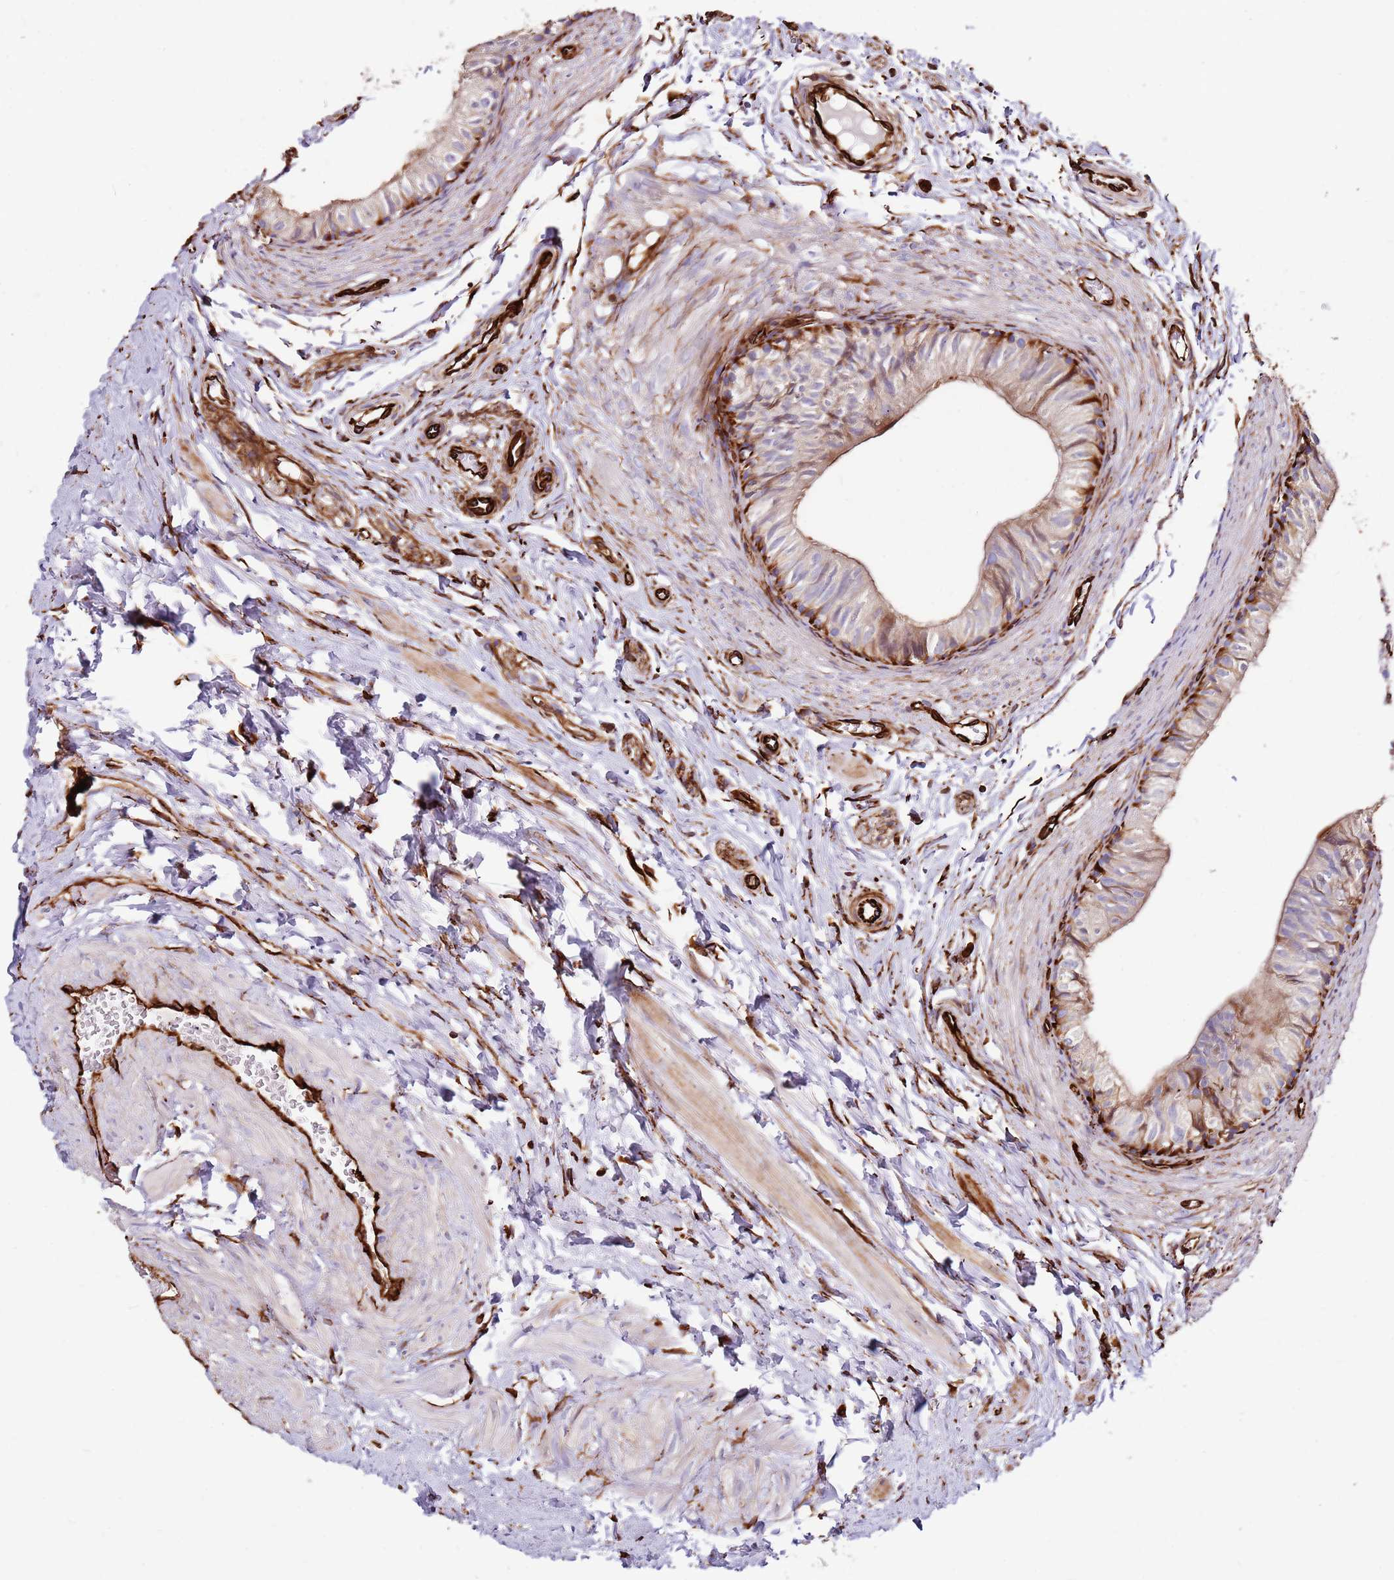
{"staining": {"intensity": "moderate", "quantity": "25%-75%", "location": "cytoplasmic/membranous"}, "tissue": "epididymis", "cell_type": "Glandular cells", "image_type": "normal", "snomed": [{"axis": "morphology", "description": "Normal tissue, NOS"}, {"axis": "topography", "description": "Epididymis"}], "caption": "This micrograph reveals immunohistochemistry staining of benign human epididymis, with medium moderate cytoplasmic/membranous positivity in approximately 25%-75% of glandular cells.", "gene": "MRGPRE", "patient": {"sex": "male", "age": 37}}